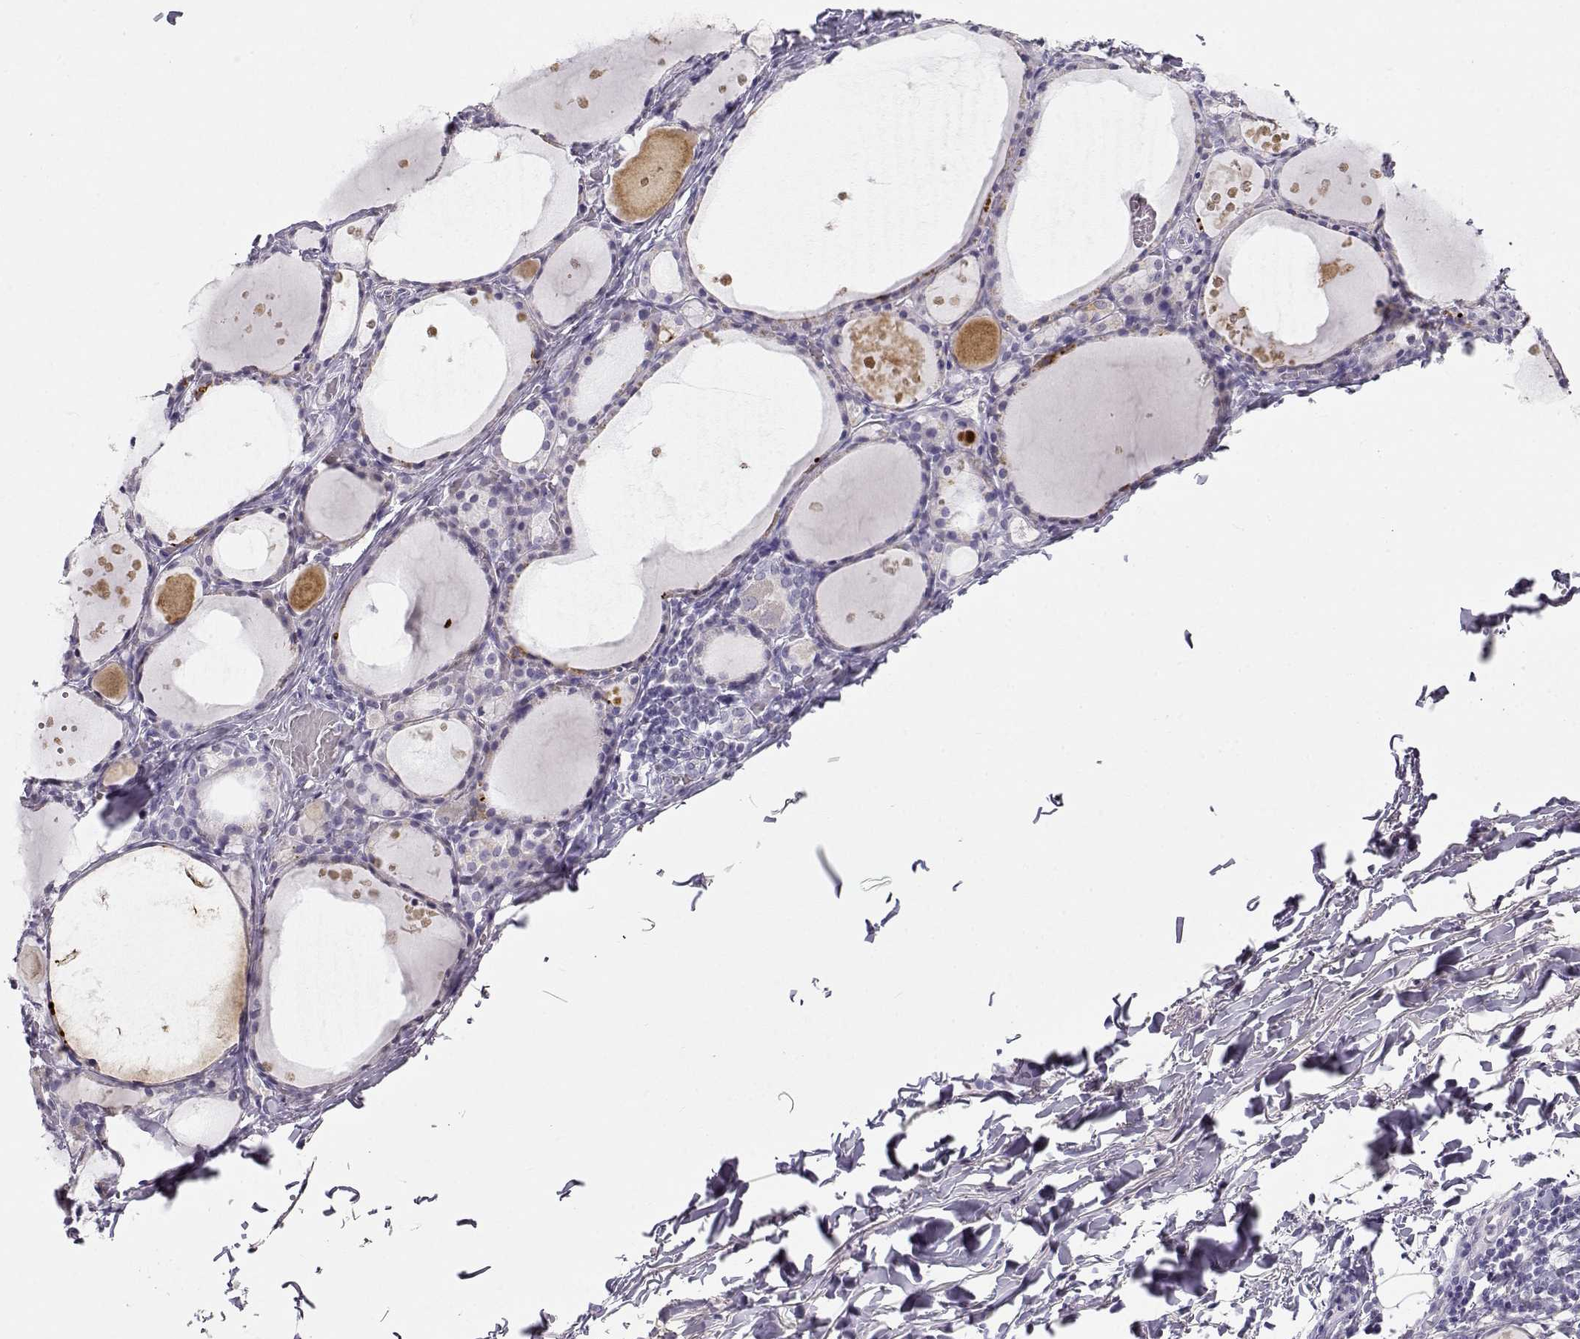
{"staining": {"intensity": "negative", "quantity": "none", "location": "none"}, "tissue": "thyroid gland", "cell_type": "Glandular cells", "image_type": "normal", "snomed": [{"axis": "morphology", "description": "Normal tissue, NOS"}, {"axis": "topography", "description": "Thyroid gland"}], "caption": "High power microscopy micrograph of an immunohistochemistry (IHC) micrograph of benign thyroid gland, revealing no significant expression in glandular cells.", "gene": "OPN5", "patient": {"sex": "male", "age": 68}}